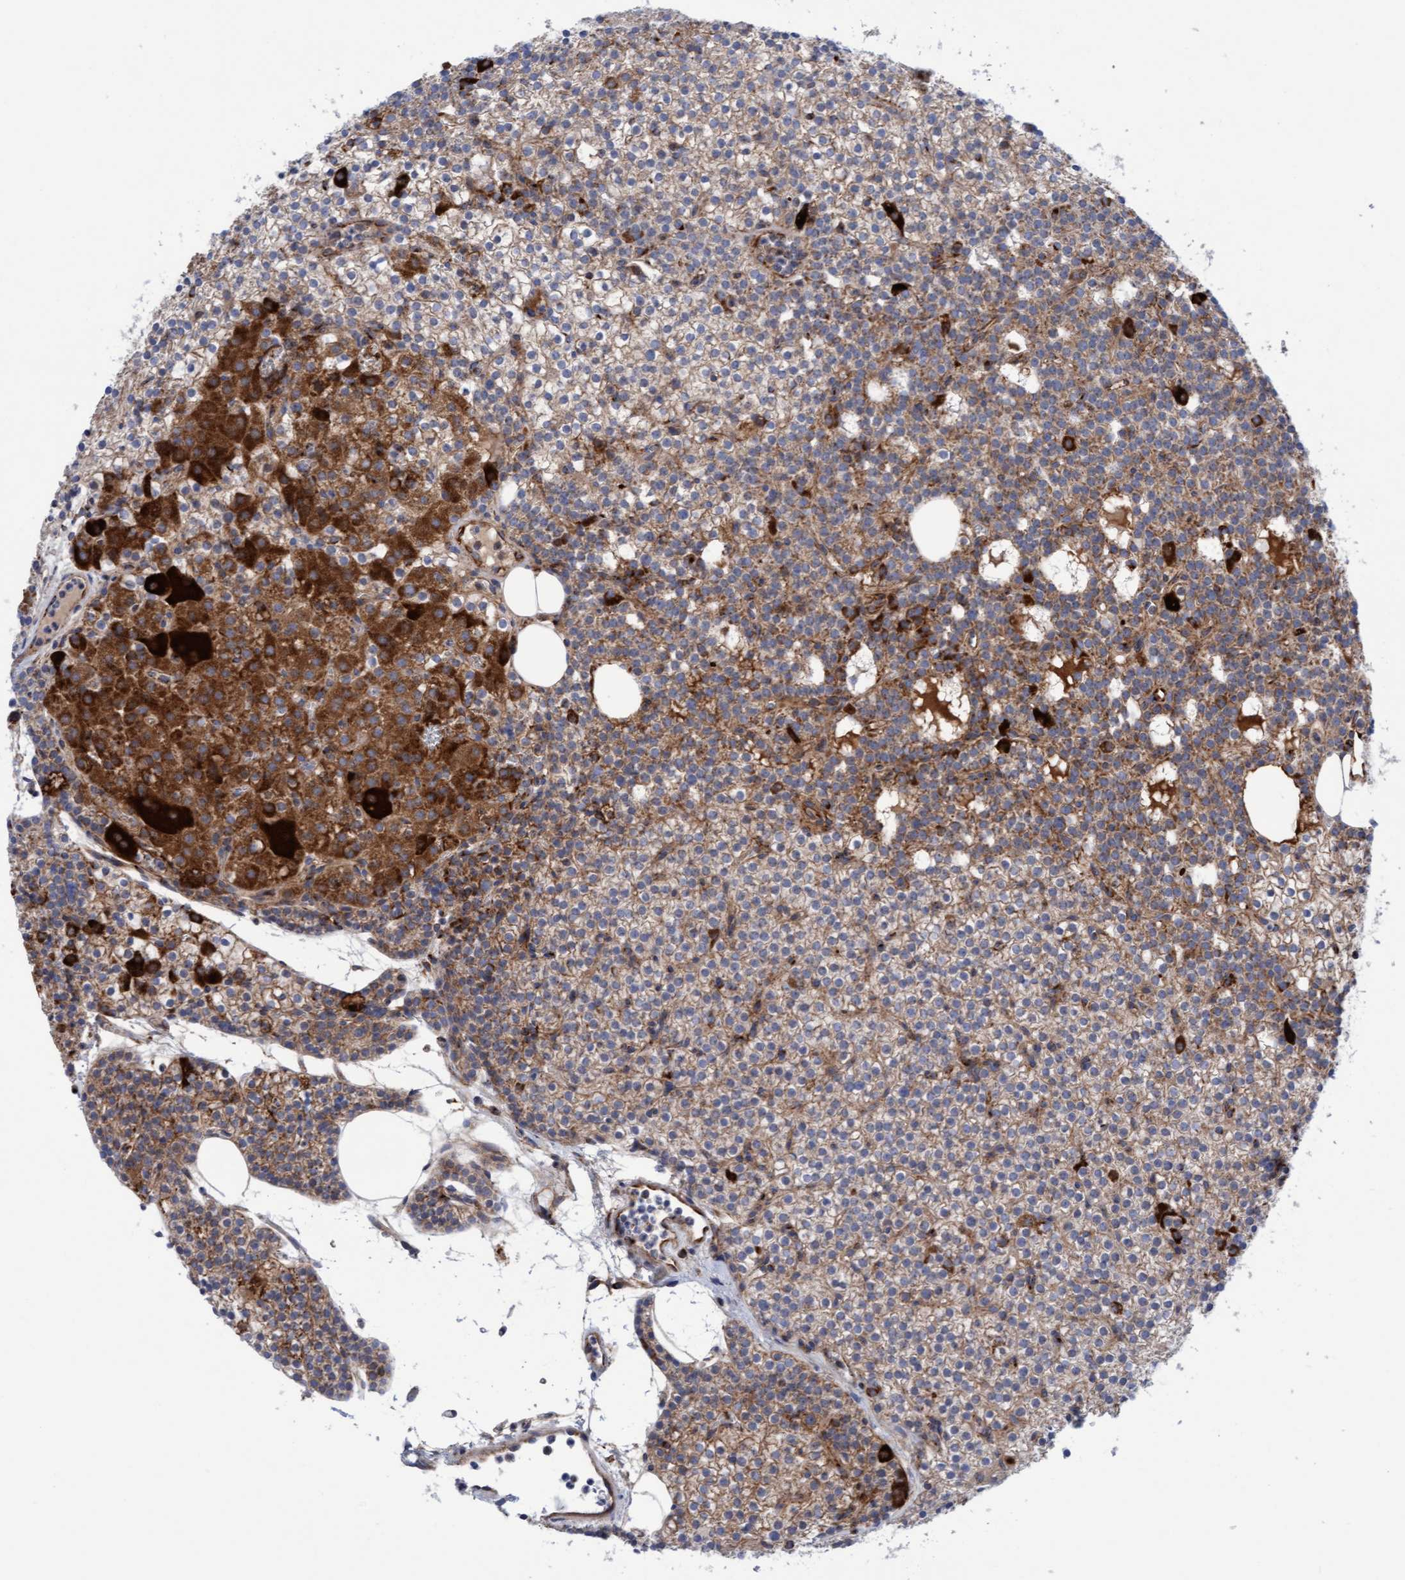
{"staining": {"intensity": "strong", "quantity": "25%-75%", "location": "cytoplasmic/membranous"}, "tissue": "parathyroid gland", "cell_type": "Glandular cells", "image_type": "normal", "snomed": [{"axis": "morphology", "description": "Normal tissue, NOS"}, {"axis": "morphology", "description": "Adenoma, NOS"}, {"axis": "topography", "description": "Parathyroid gland"}], "caption": "Benign parathyroid gland shows strong cytoplasmic/membranous expression in about 25%-75% of glandular cells (Brightfield microscopy of DAB IHC at high magnification)..", "gene": "GGTA1", "patient": {"sex": "female", "age": 74}}